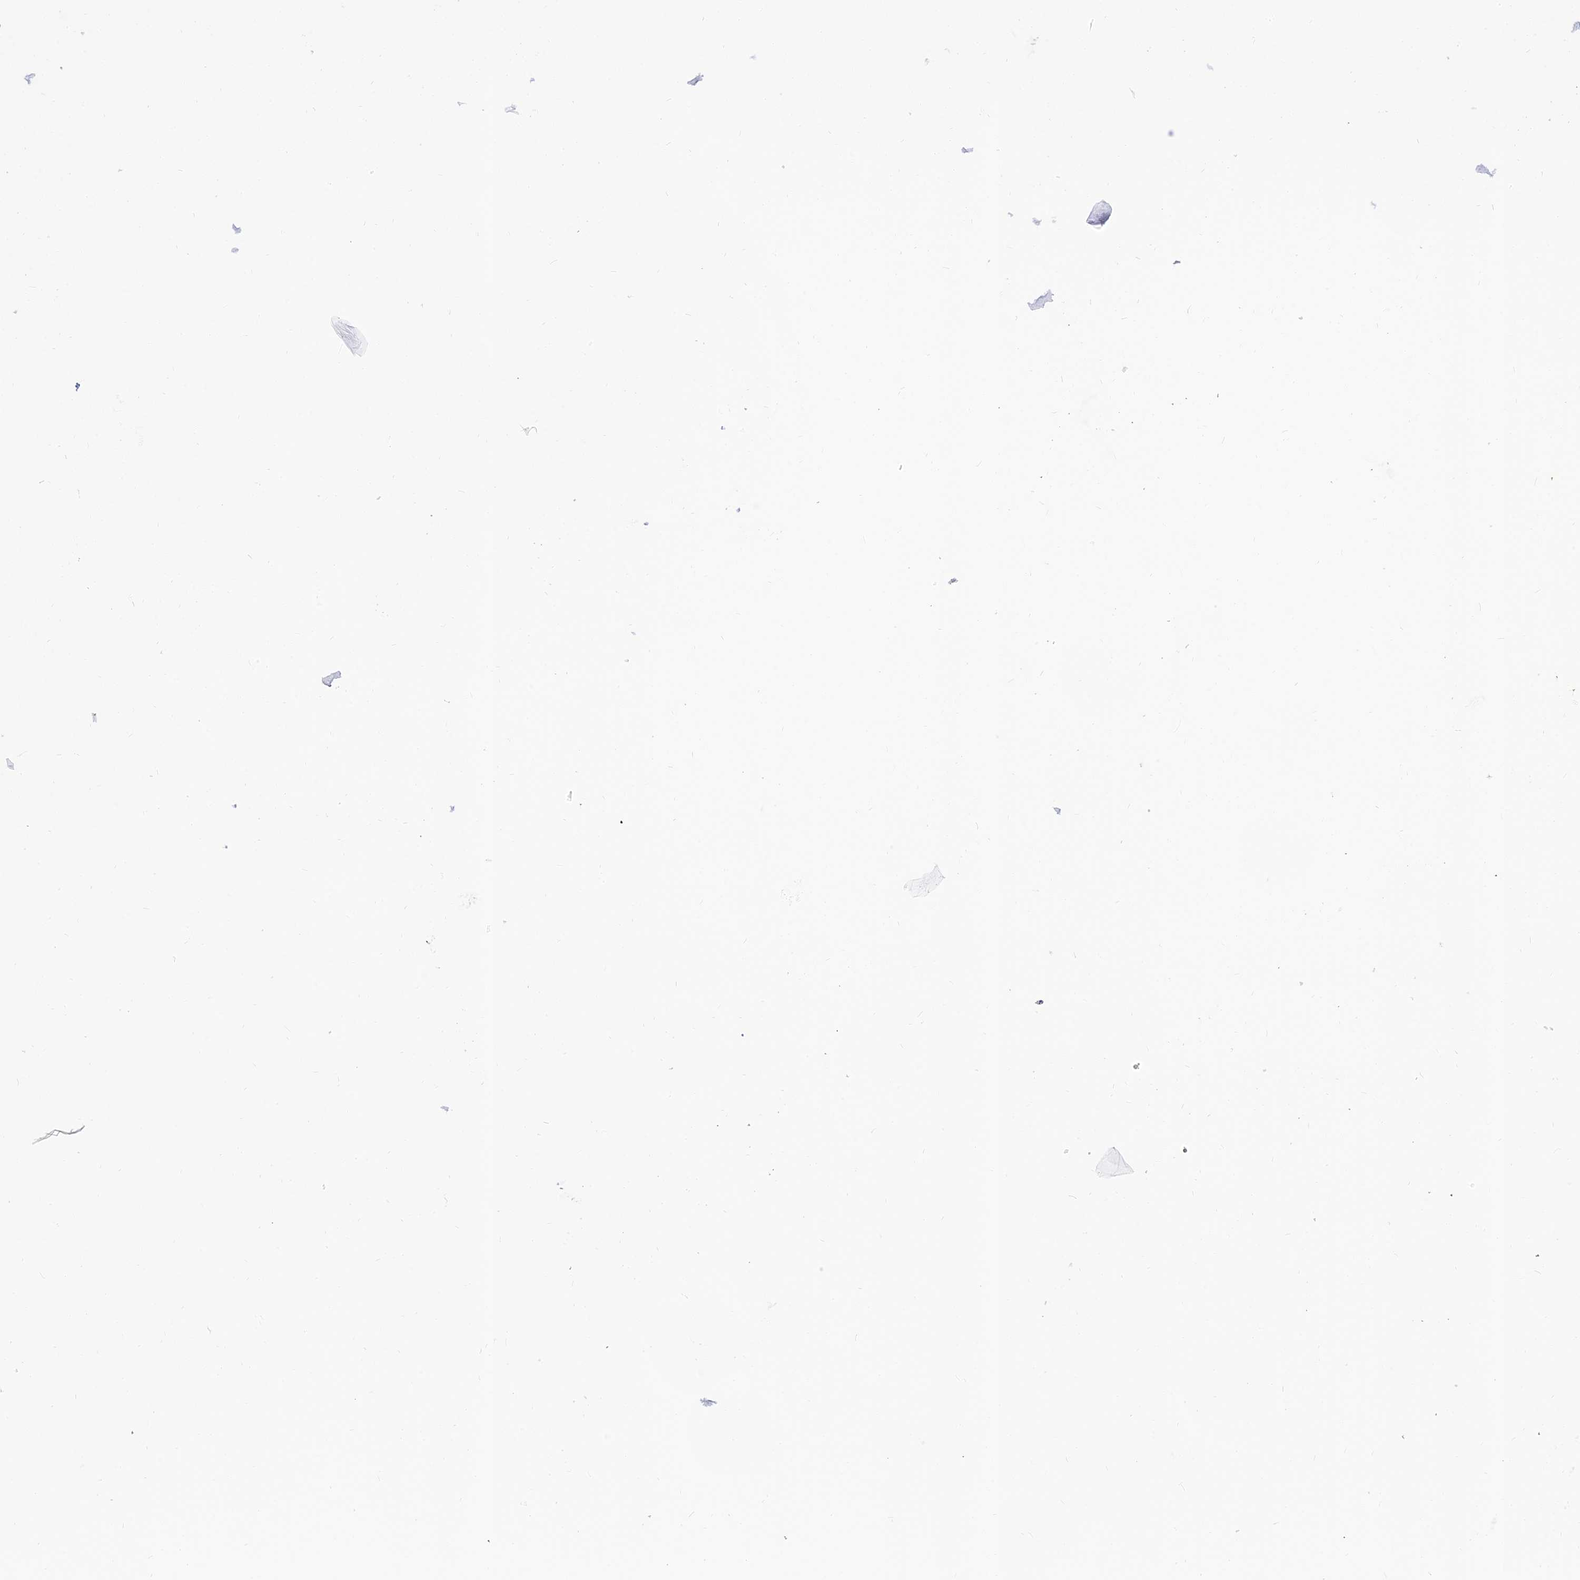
{"staining": {"intensity": "weak", "quantity": "25%-75%", "location": "cytoplasmic/membranous"}, "tissue": "ovarian cancer", "cell_type": "Tumor cells", "image_type": "cancer", "snomed": [{"axis": "morphology", "description": "Cystadenocarcinoma, serous, NOS"}, {"axis": "topography", "description": "Ovary"}], "caption": "DAB immunohistochemical staining of ovarian serous cystadenocarcinoma reveals weak cytoplasmic/membranous protein staining in about 25%-75% of tumor cells. (DAB (3,3'-diaminobenzidine) = brown stain, brightfield microscopy at high magnification).", "gene": "CD5", "patient": {"sex": "female", "age": 58}}